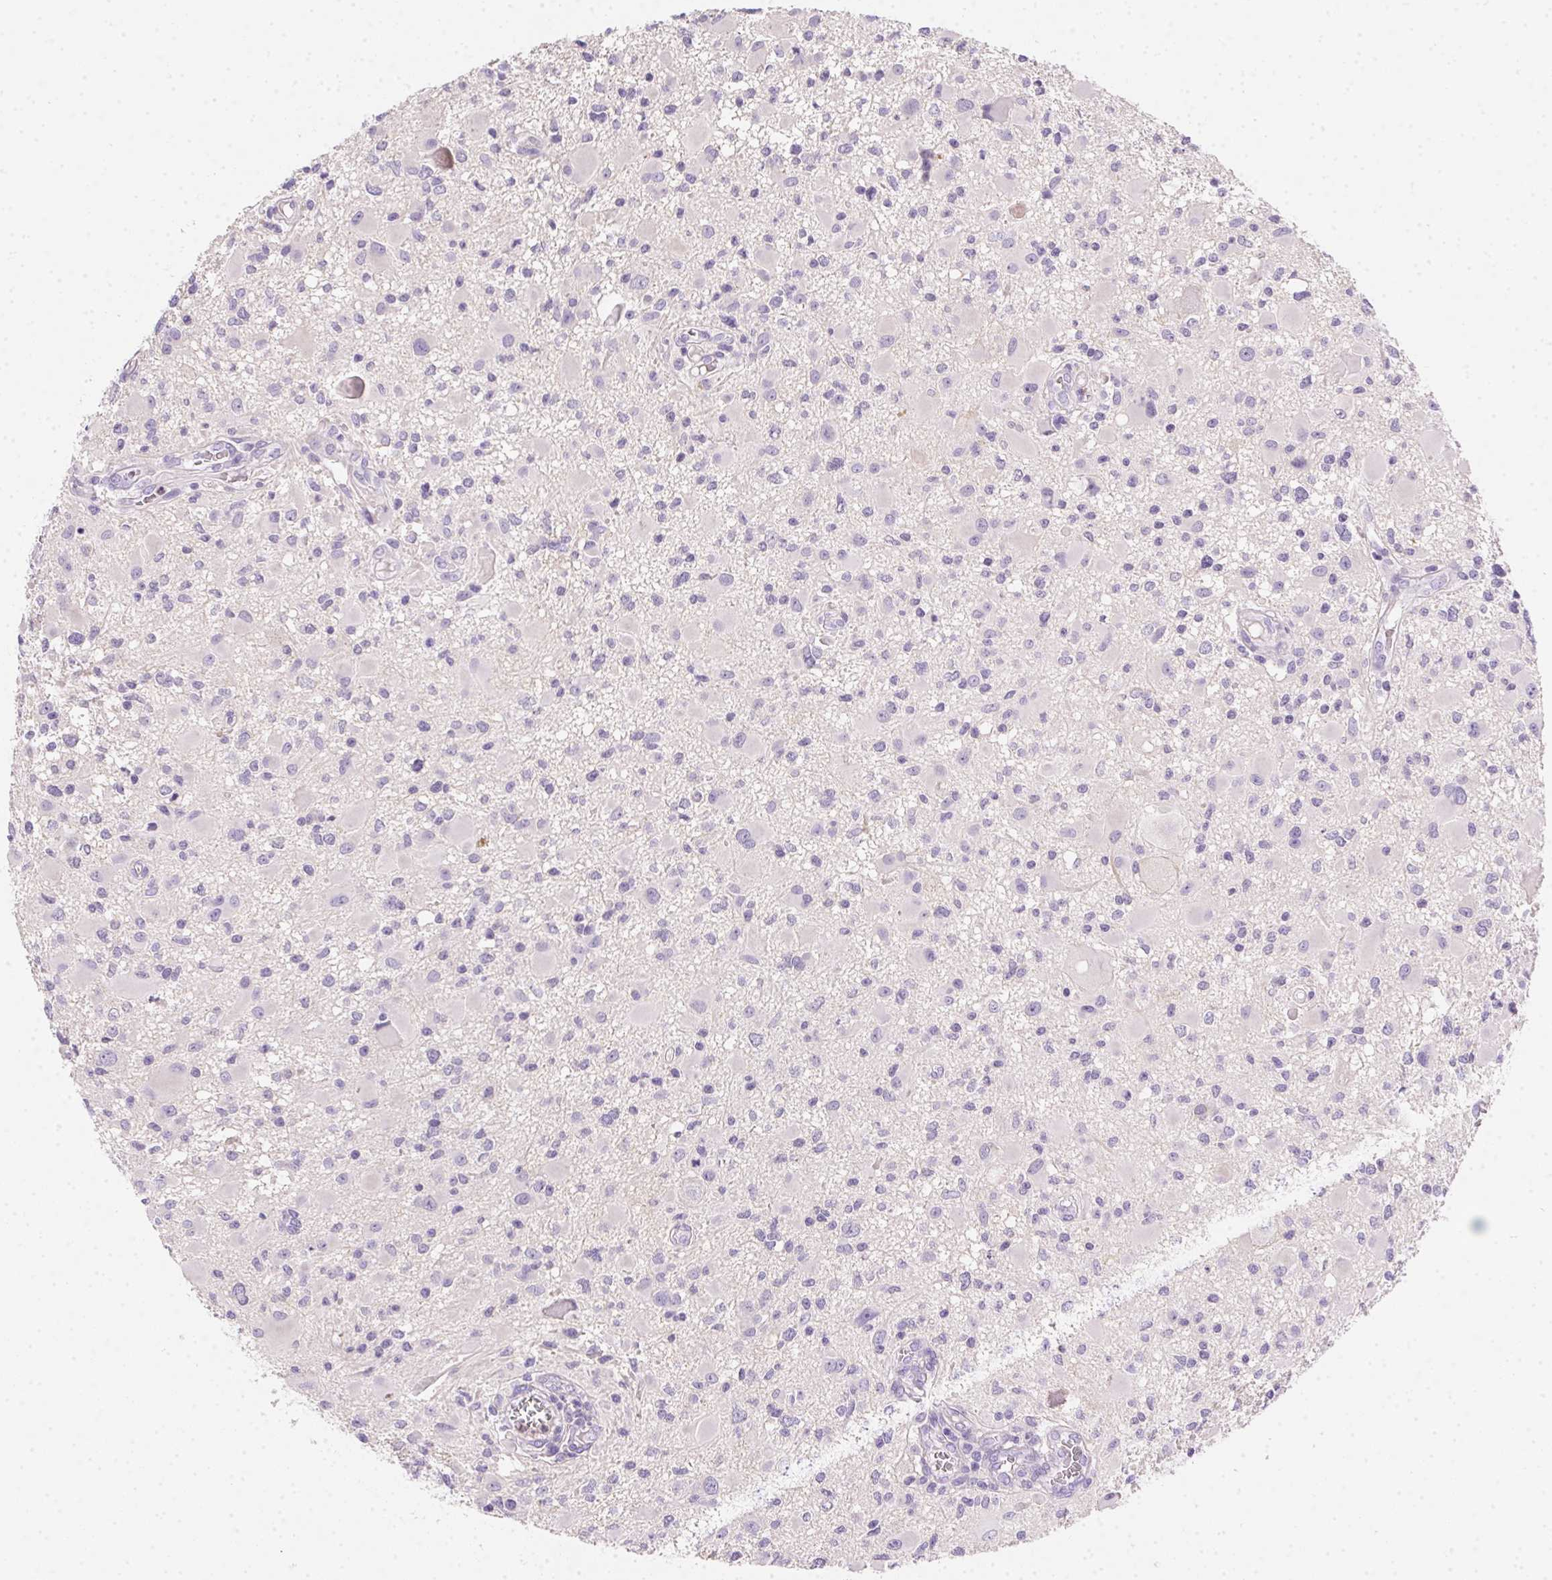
{"staining": {"intensity": "negative", "quantity": "none", "location": "none"}, "tissue": "glioma", "cell_type": "Tumor cells", "image_type": "cancer", "snomed": [{"axis": "morphology", "description": "Glioma, malignant, High grade"}, {"axis": "topography", "description": "Brain"}], "caption": "Immunohistochemistry (IHC) of human glioma reveals no positivity in tumor cells.", "gene": "SSTR4", "patient": {"sex": "male", "age": 54}}